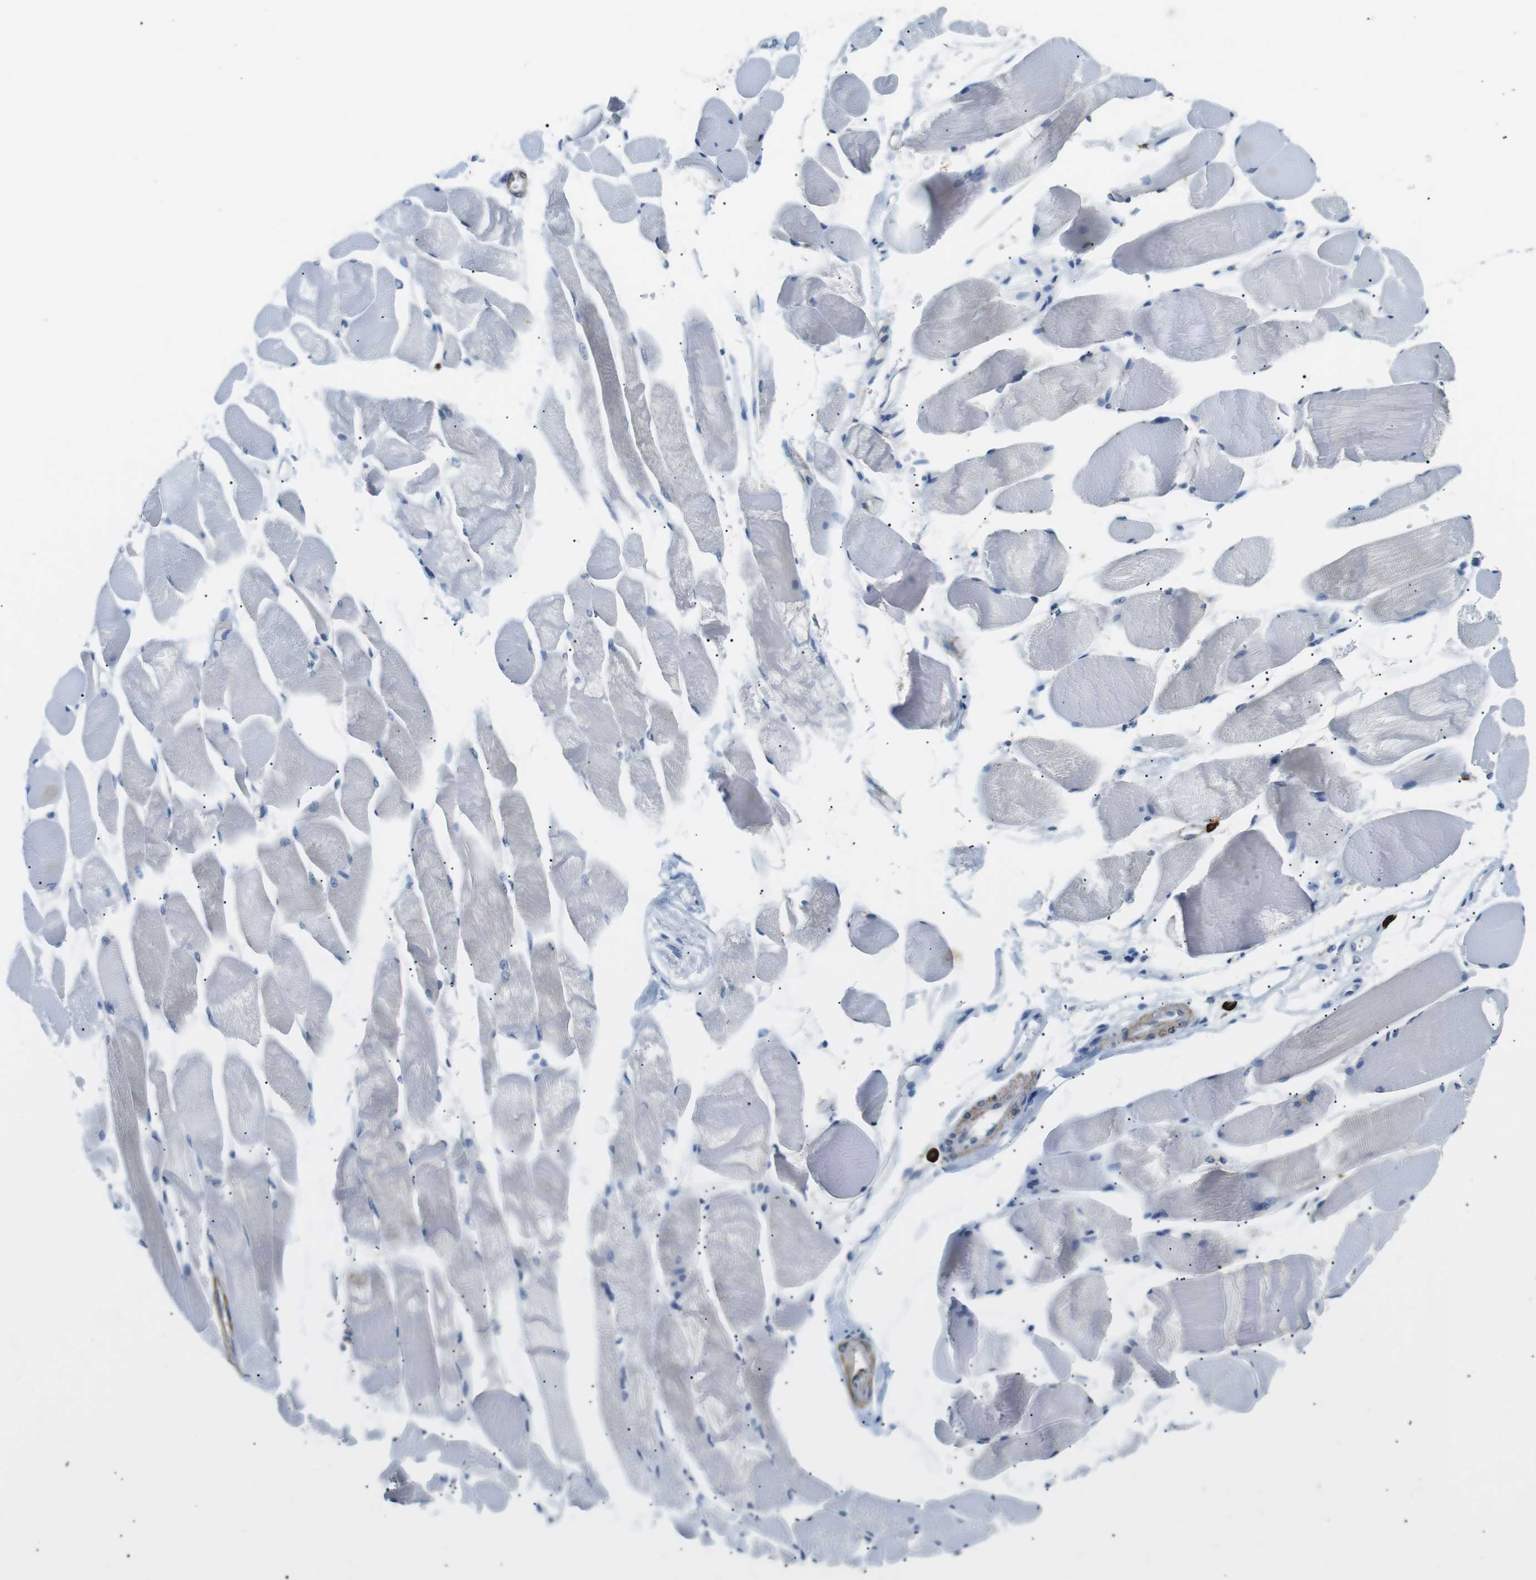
{"staining": {"intensity": "negative", "quantity": "none", "location": "none"}, "tissue": "skeletal muscle", "cell_type": "Myocytes", "image_type": "normal", "snomed": [{"axis": "morphology", "description": "Normal tissue, NOS"}, {"axis": "topography", "description": "Skeletal muscle"}, {"axis": "topography", "description": "Peripheral nerve tissue"}], "caption": "IHC of benign skeletal muscle shows no positivity in myocytes.", "gene": "GZMM", "patient": {"sex": "female", "age": 84}}